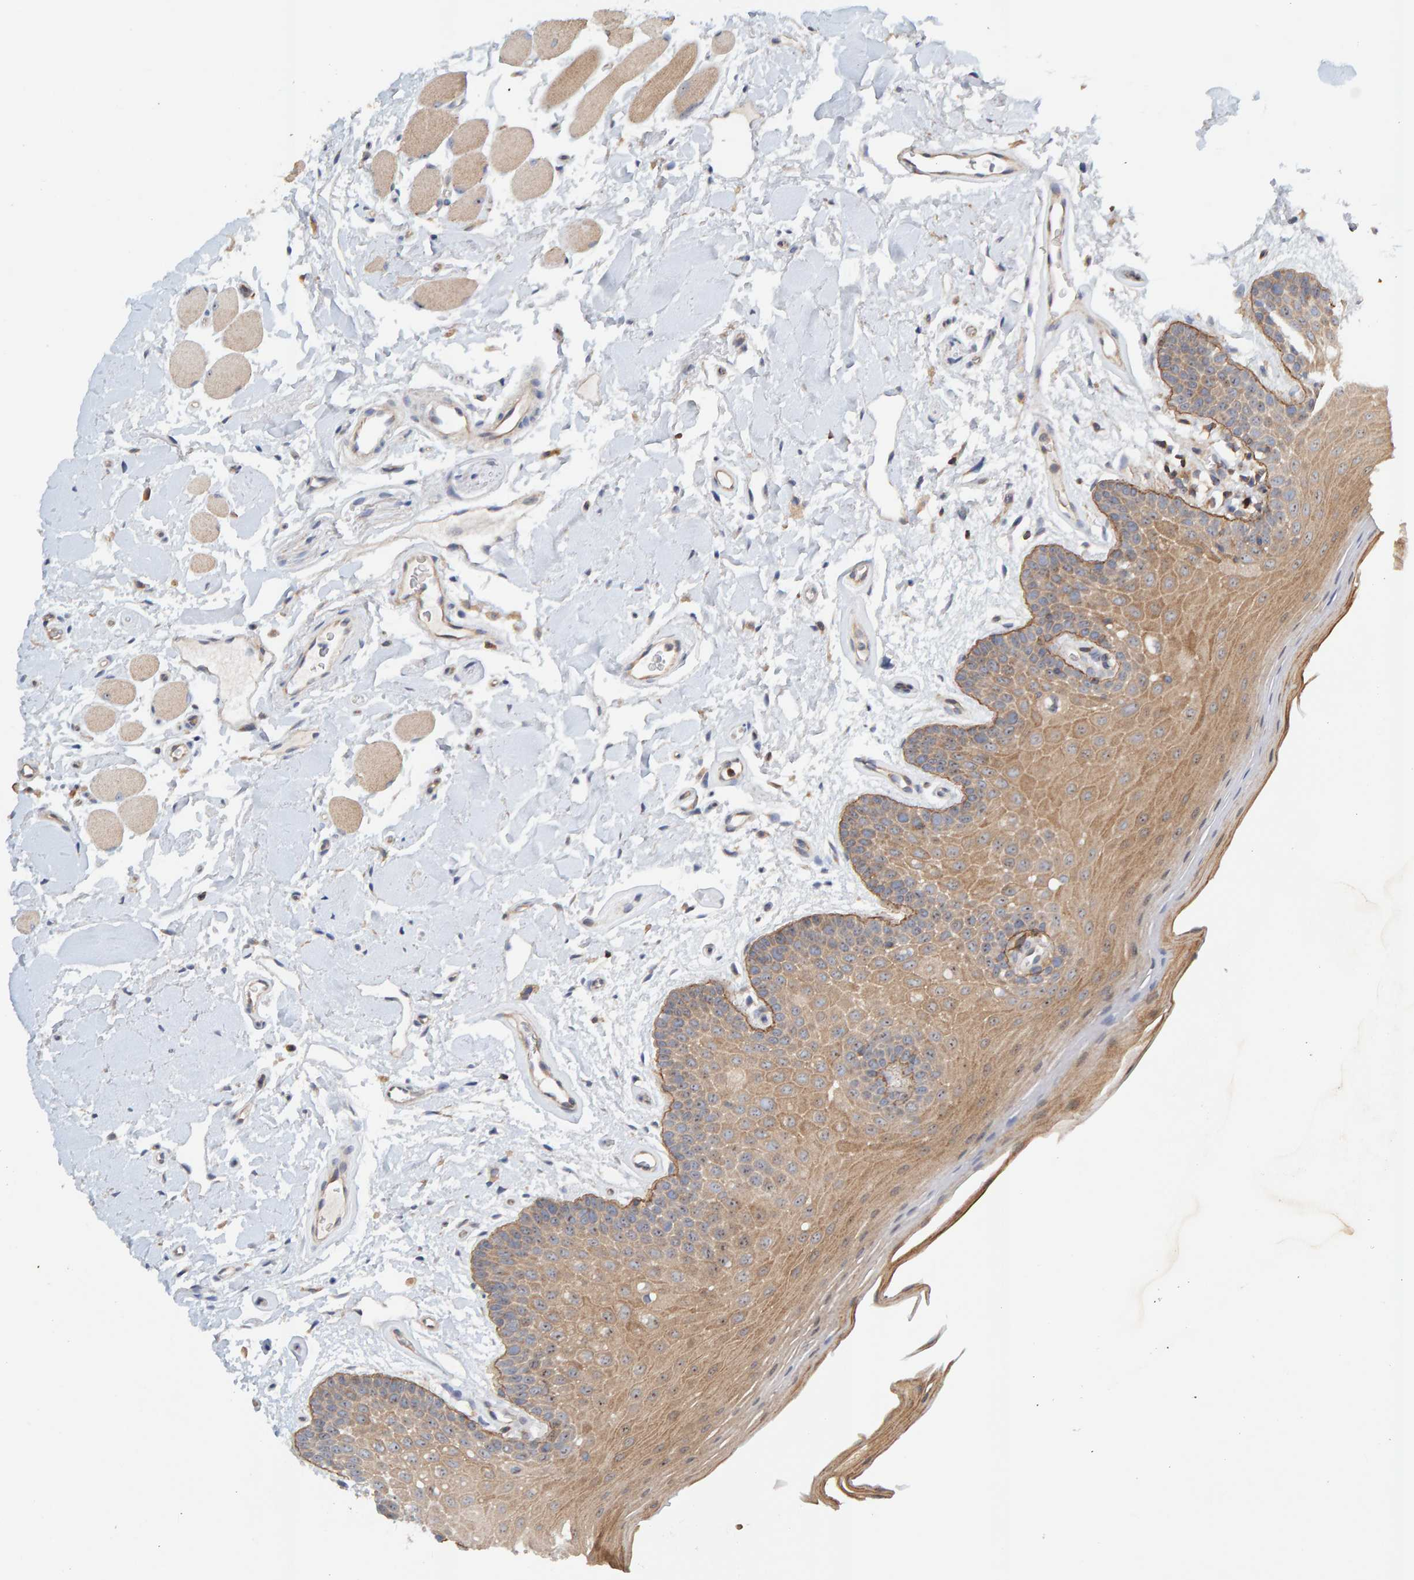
{"staining": {"intensity": "moderate", "quantity": ">75%", "location": "cytoplasmic/membranous"}, "tissue": "oral mucosa", "cell_type": "Squamous epithelial cells", "image_type": "normal", "snomed": [{"axis": "morphology", "description": "Normal tissue, NOS"}, {"axis": "topography", "description": "Oral tissue"}], "caption": "Squamous epithelial cells demonstrate medium levels of moderate cytoplasmic/membranous staining in about >75% of cells in normal human oral mucosa.", "gene": "CCM2", "patient": {"sex": "male", "age": 62}}